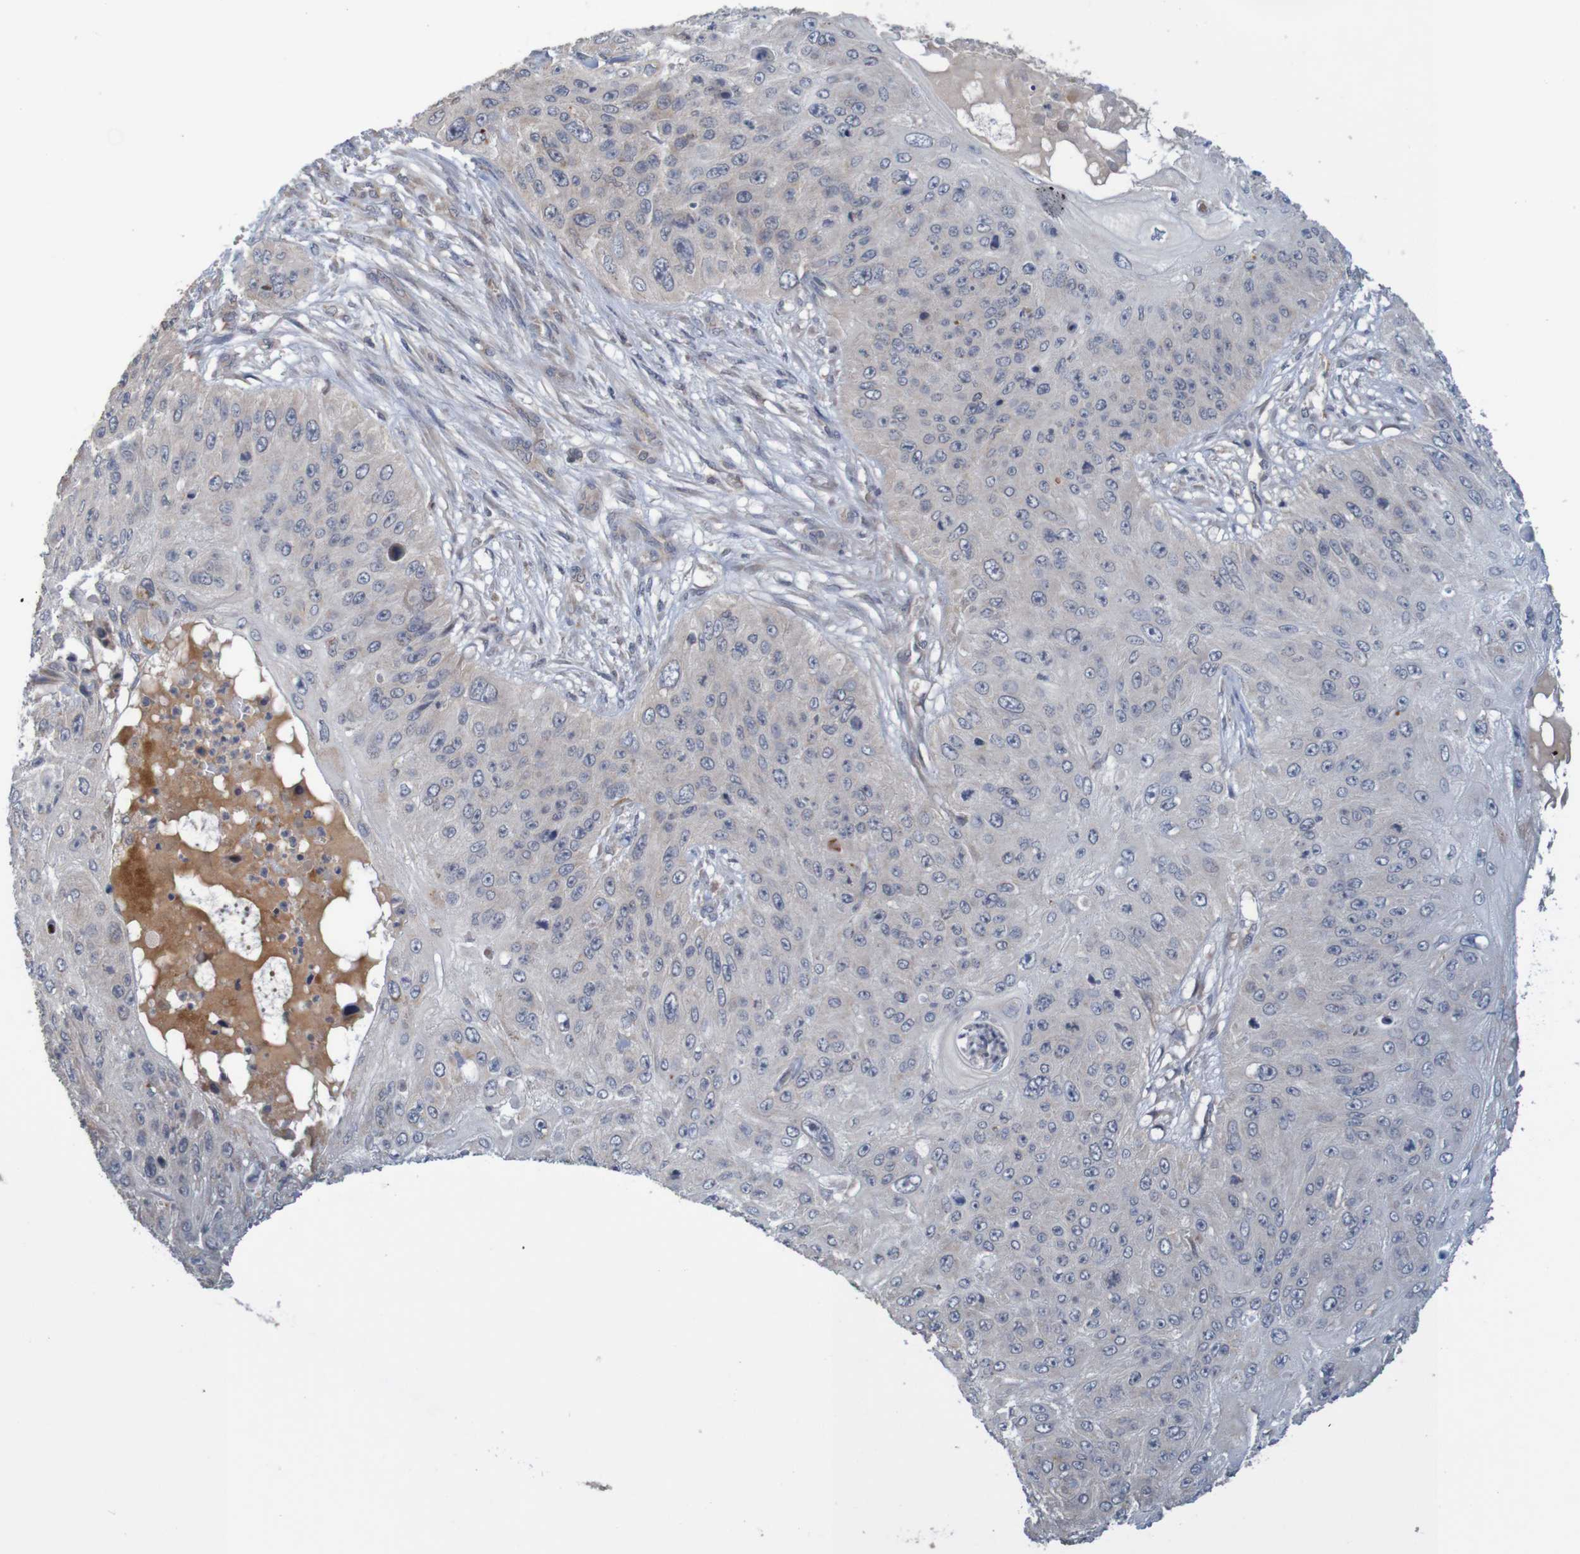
{"staining": {"intensity": "negative", "quantity": "none", "location": "none"}, "tissue": "skin cancer", "cell_type": "Tumor cells", "image_type": "cancer", "snomed": [{"axis": "morphology", "description": "Squamous cell carcinoma, NOS"}, {"axis": "topography", "description": "Skin"}], "caption": "Immunohistochemistry (IHC) of squamous cell carcinoma (skin) displays no staining in tumor cells.", "gene": "ANKK1", "patient": {"sex": "female", "age": 80}}